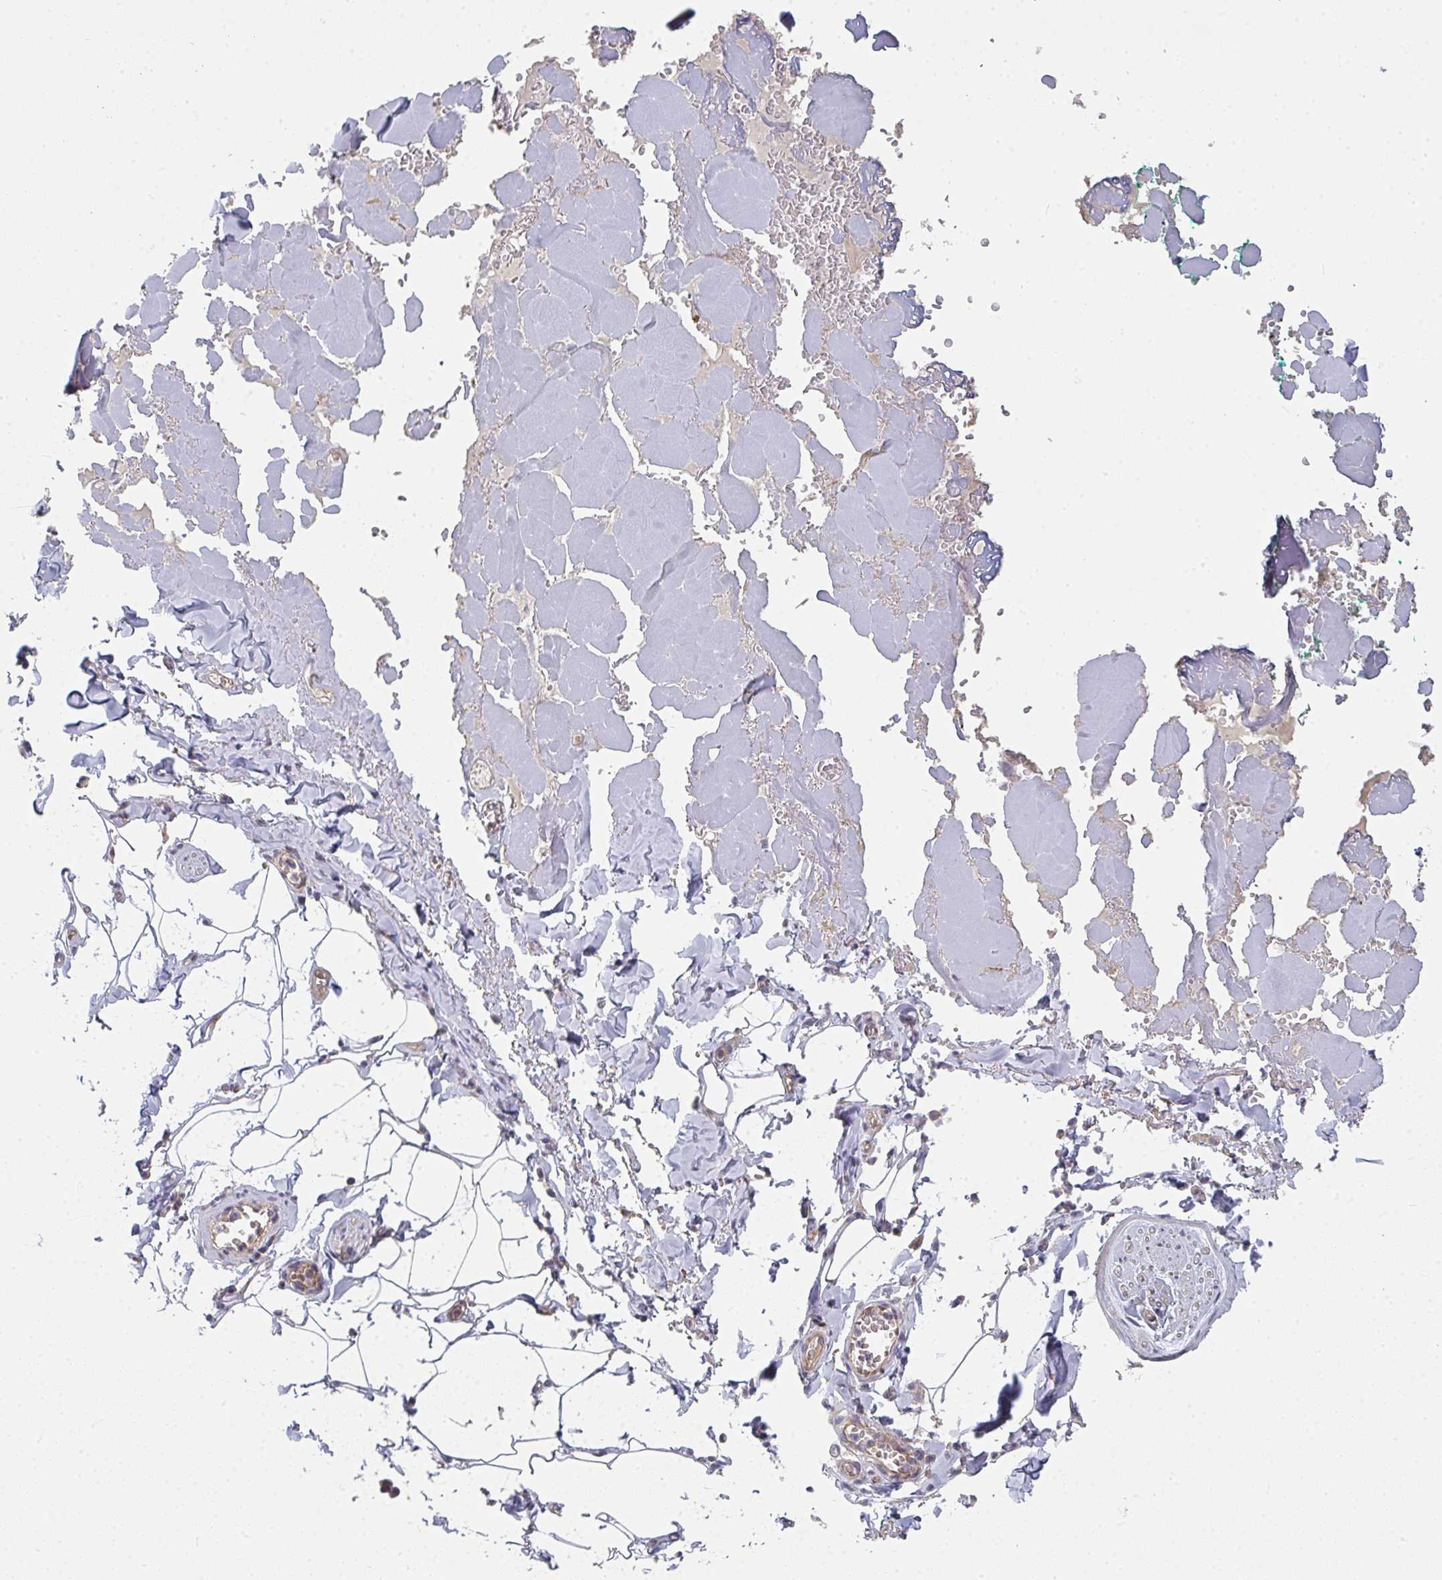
{"staining": {"intensity": "negative", "quantity": "none", "location": "none"}, "tissue": "adipose tissue", "cell_type": "Adipocytes", "image_type": "normal", "snomed": [{"axis": "morphology", "description": "Normal tissue, NOS"}, {"axis": "topography", "description": "Vulva"}, {"axis": "topography", "description": "Peripheral nerve tissue"}], "caption": "An immunohistochemistry micrograph of benign adipose tissue is shown. There is no staining in adipocytes of adipose tissue. (Immunohistochemistry, brightfield microscopy, high magnification).", "gene": "RHEBL1", "patient": {"sex": "female", "age": 66}}